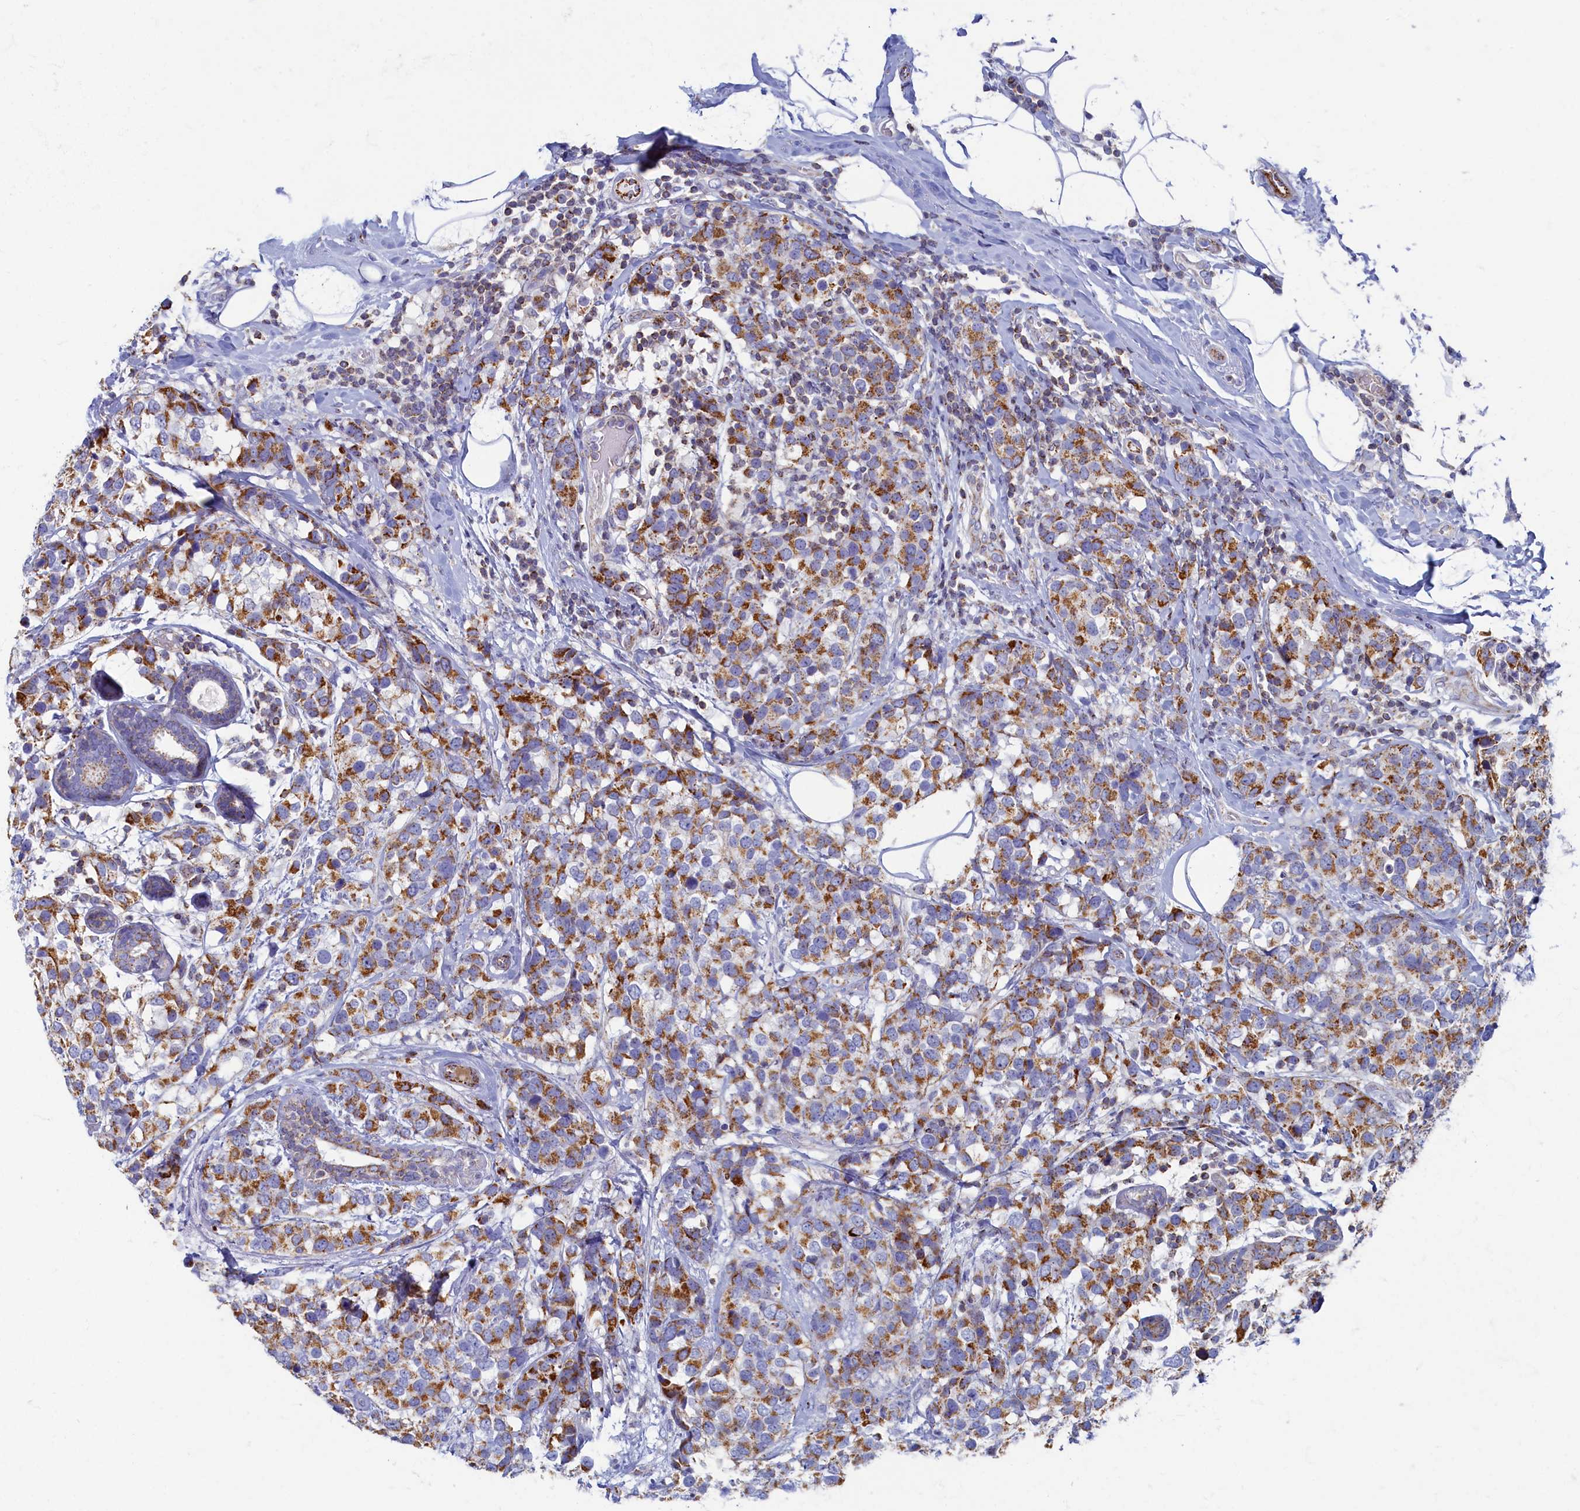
{"staining": {"intensity": "moderate", "quantity": ">75%", "location": "cytoplasmic/membranous"}, "tissue": "breast cancer", "cell_type": "Tumor cells", "image_type": "cancer", "snomed": [{"axis": "morphology", "description": "Lobular carcinoma"}, {"axis": "topography", "description": "Breast"}], "caption": "Immunohistochemistry of human breast cancer shows medium levels of moderate cytoplasmic/membranous positivity in approximately >75% of tumor cells. The staining is performed using DAB brown chromogen to label protein expression. The nuclei are counter-stained blue using hematoxylin.", "gene": "OCIAD2", "patient": {"sex": "female", "age": 59}}